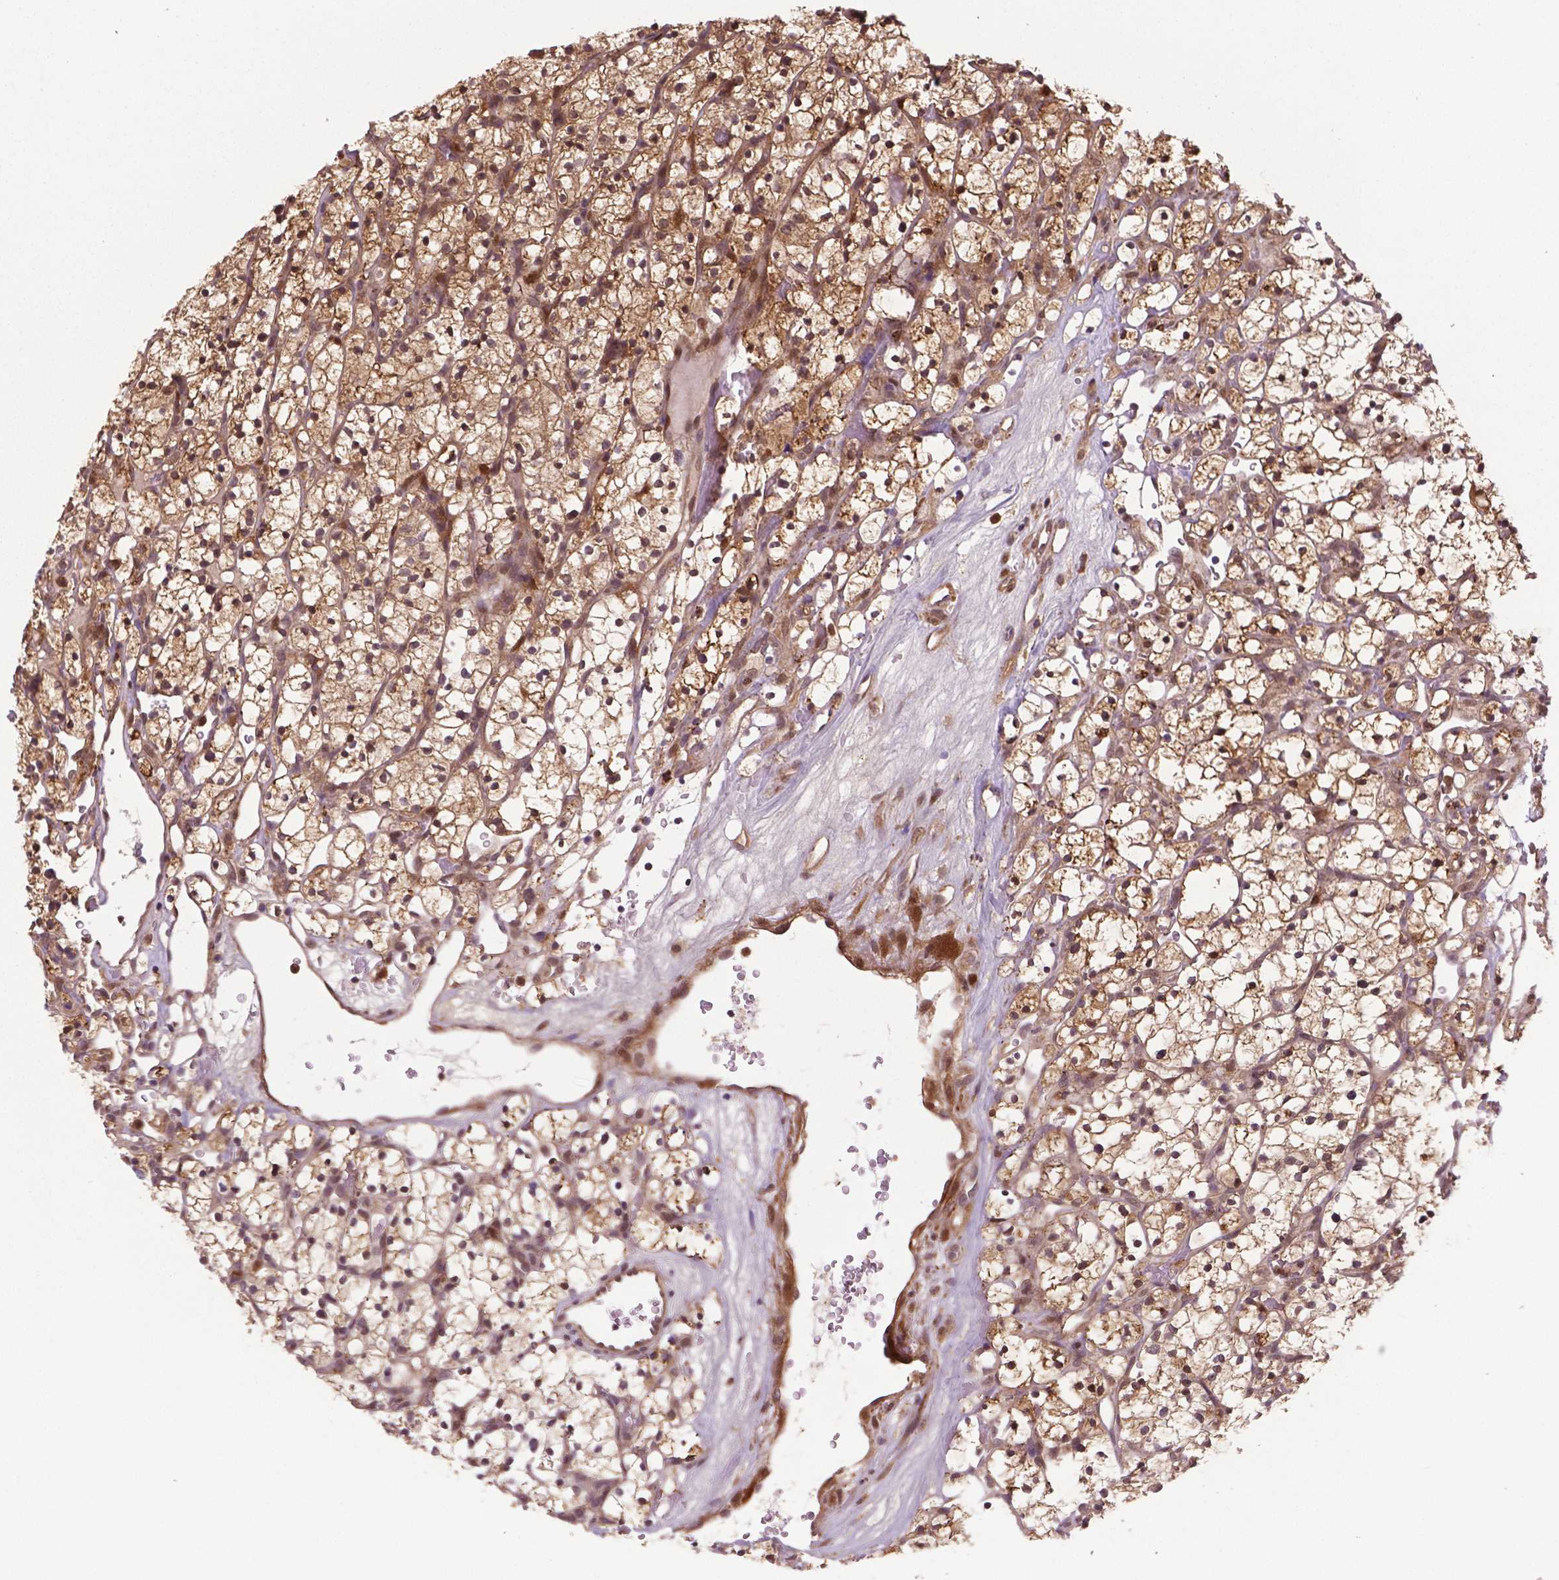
{"staining": {"intensity": "moderate", "quantity": ">75%", "location": "cytoplasmic/membranous,nuclear"}, "tissue": "renal cancer", "cell_type": "Tumor cells", "image_type": "cancer", "snomed": [{"axis": "morphology", "description": "Adenocarcinoma, NOS"}, {"axis": "topography", "description": "Kidney"}], "caption": "Protein expression analysis of human renal adenocarcinoma reveals moderate cytoplasmic/membranous and nuclear expression in approximately >75% of tumor cells.", "gene": "PLIN3", "patient": {"sex": "female", "age": 64}}